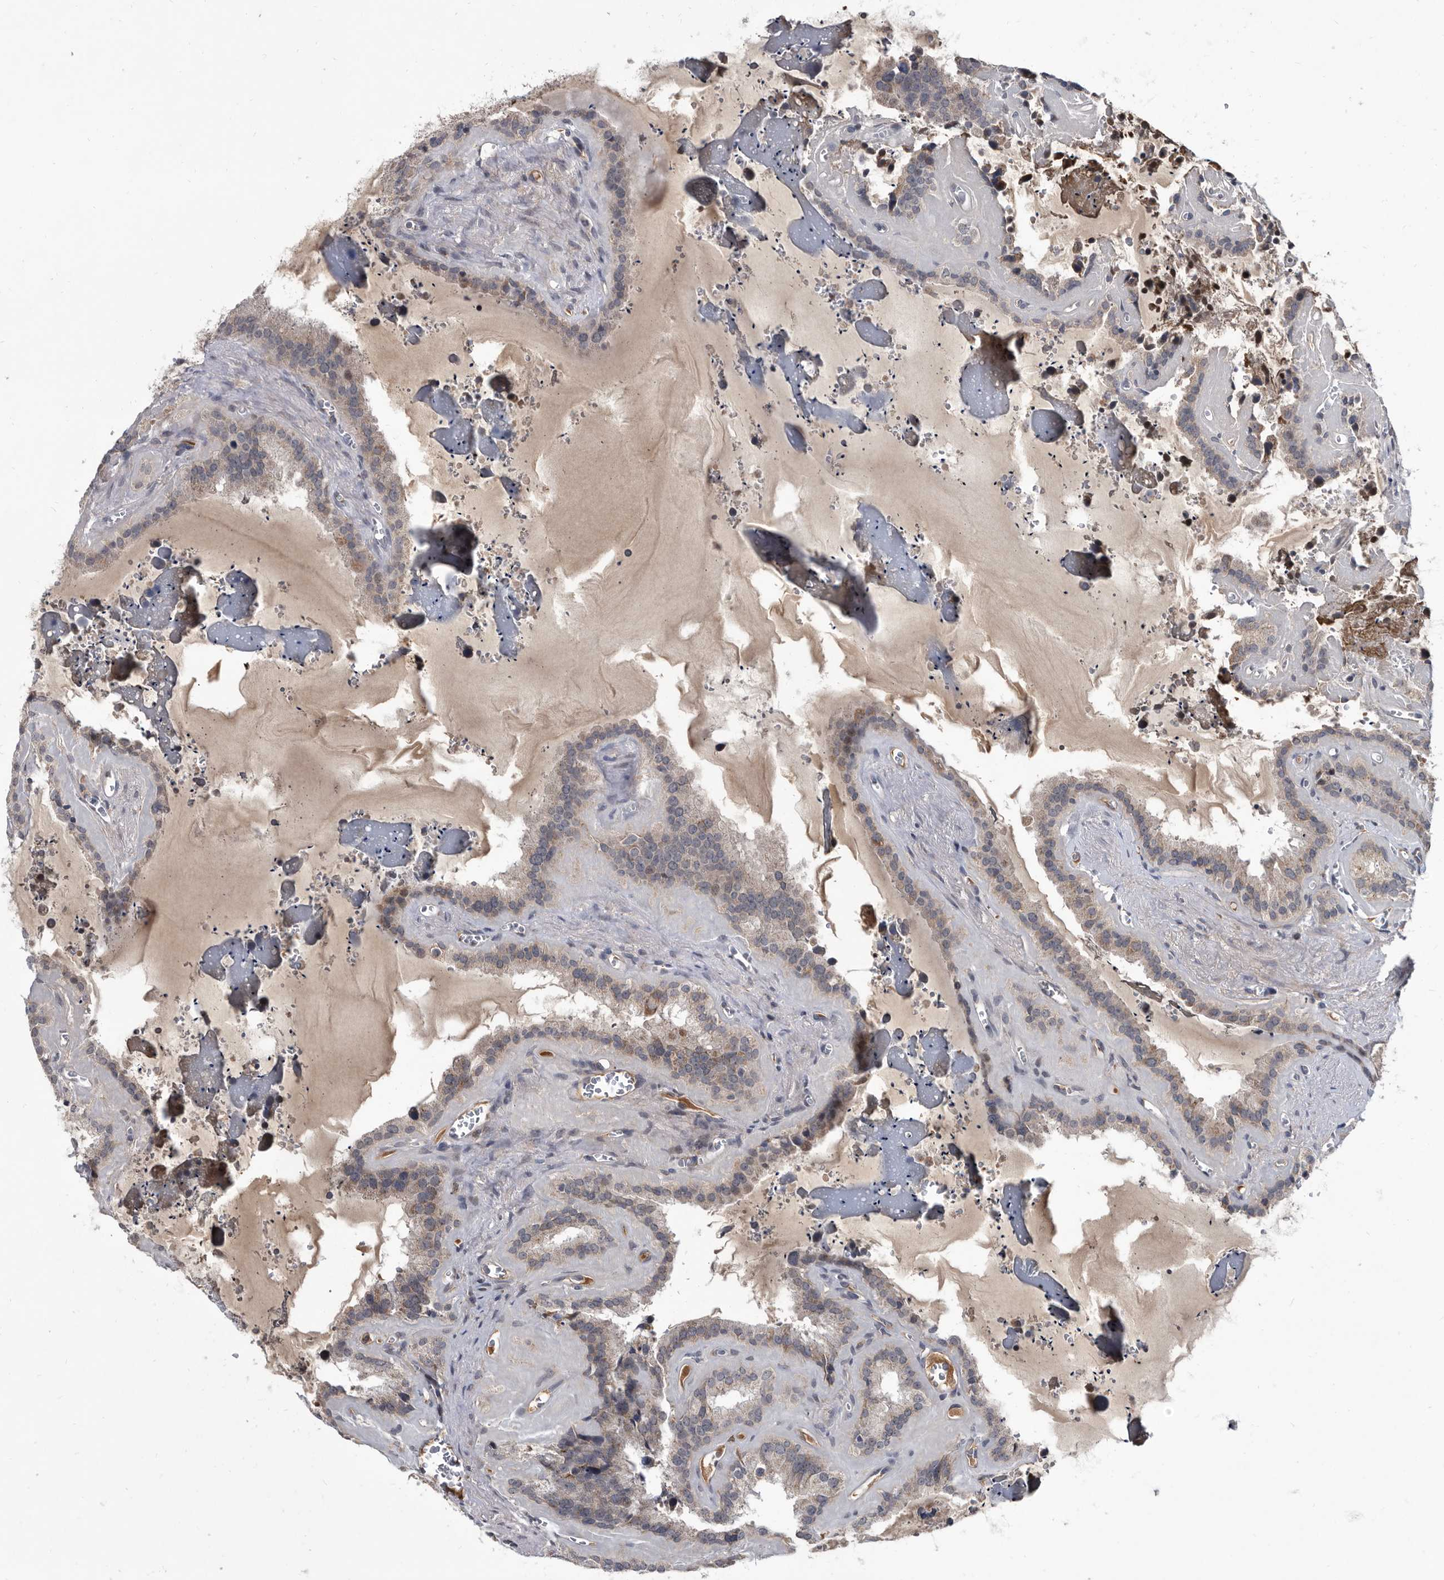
{"staining": {"intensity": "moderate", "quantity": "<25%", "location": "cytoplasmic/membranous"}, "tissue": "seminal vesicle", "cell_type": "Glandular cells", "image_type": "normal", "snomed": [{"axis": "morphology", "description": "Normal tissue, NOS"}, {"axis": "topography", "description": "Prostate"}, {"axis": "topography", "description": "Seminal veicle"}], "caption": "IHC staining of unremarkable seminal vesicle, which exhibits low levels of moderate cytoplasmic/membranous expression in about <25% of glandular cells indicating moderate cytoplasmic/membranous protein staining. The staining was performed using DAB (3,3'-diaminobenzidine) (brown) for protein detection and nuclei were counterstained in hematoxylin (blue).", "gene": "PI15", "patient": {"sex": "male", "age": 59}}